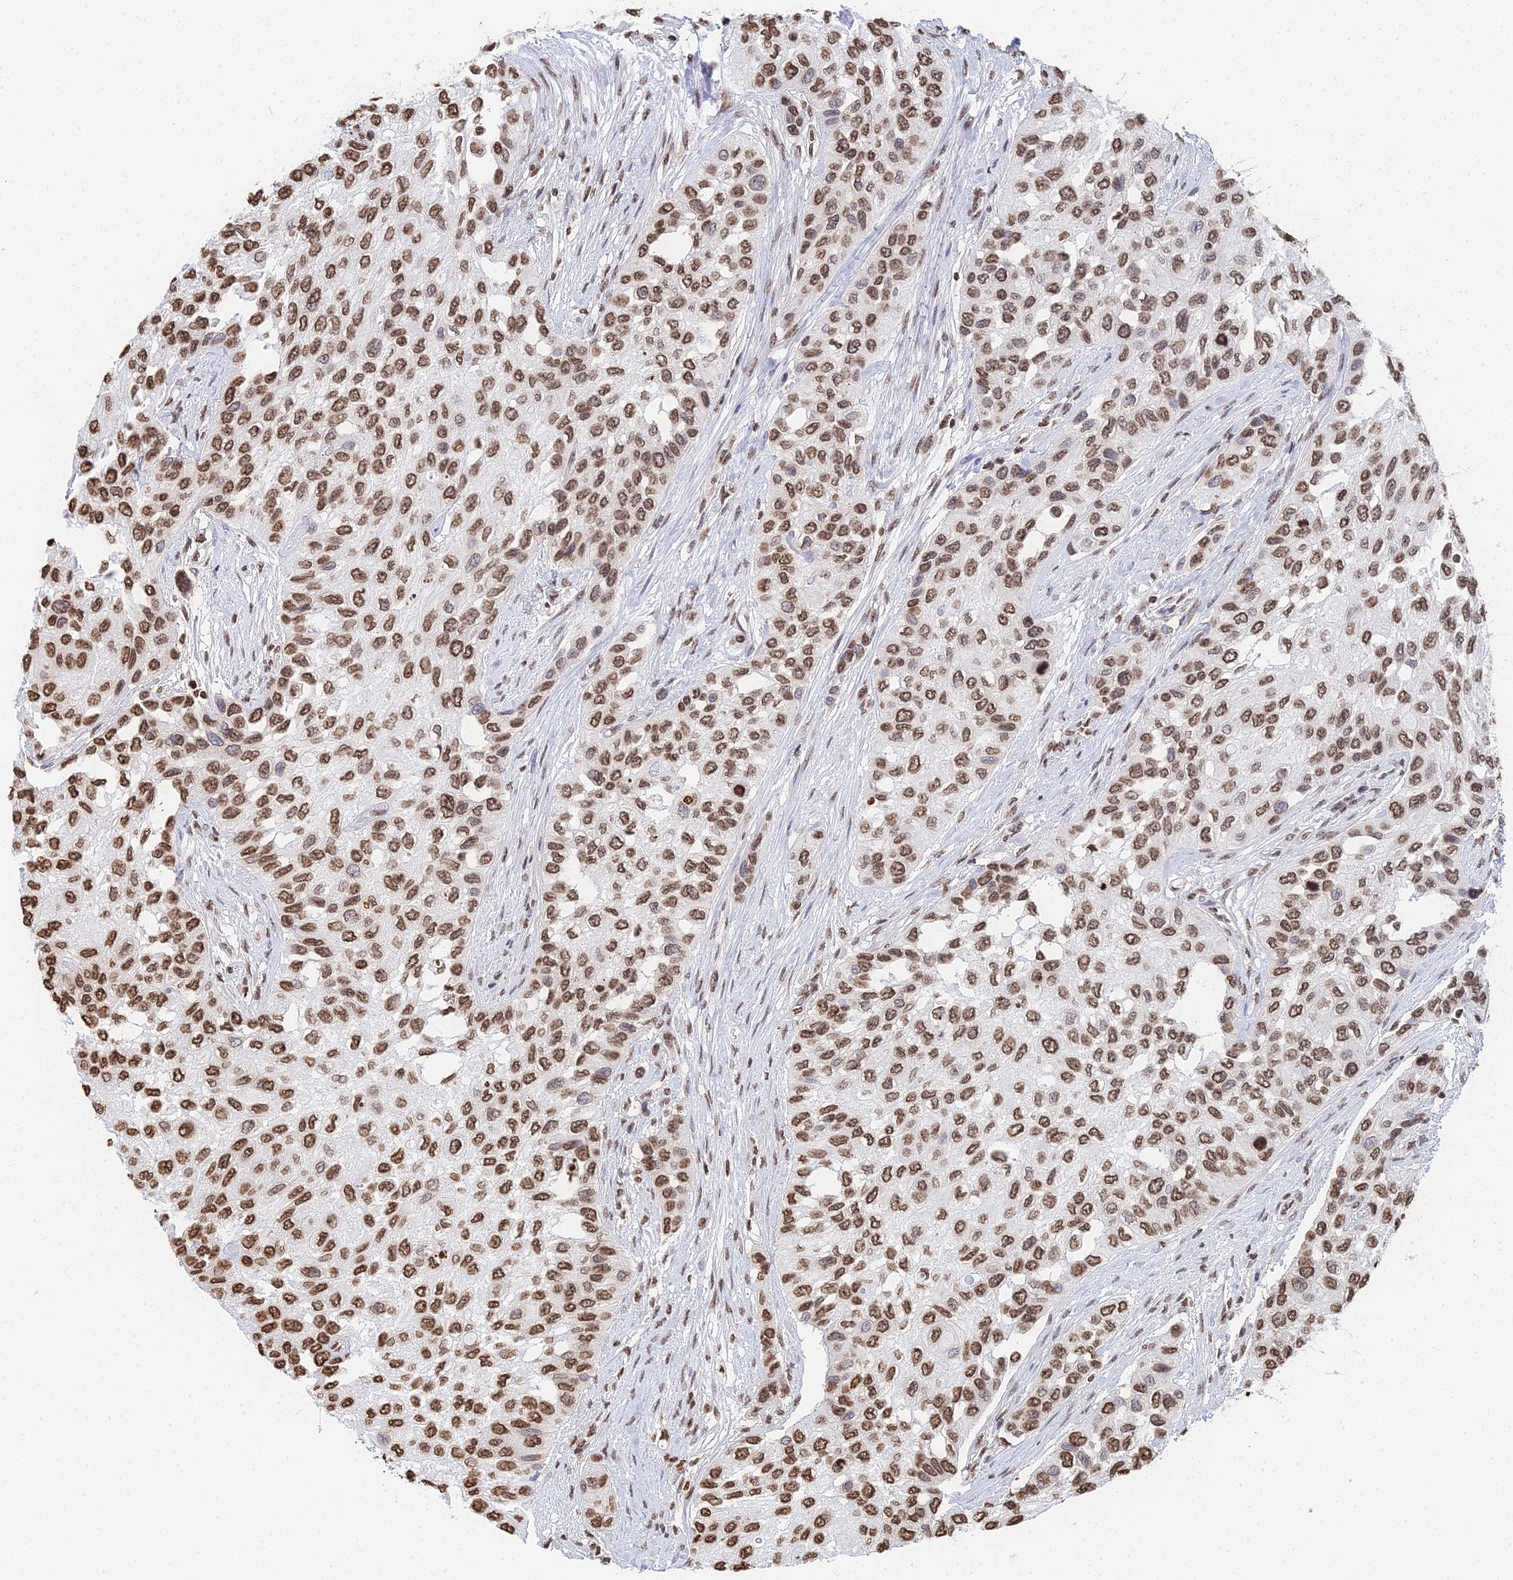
{"staining": {"intensity": "moderate", "quantity": ">75%", "location": "nuclear"}, "tissue": "urothelial cancer", "cell_type": "Tumor cells", "image_type": "cancer", "snomed": [{"axis": "morphology", "description": "Normal tissue, NOS"}, {"axis": "morphology", "description": "Urothelial carcinoma, High grade"}, {"axis": "topography", "description": "Vascular tissue"}, {"axis": "topography", "description": "Urinary bladder"}], "caption": "A brown stain shows moderate nuclear staining of a protein in high-grade urothelial carcinoma tumor cells.", "gene": "GBP3", "patient": {"sex": "female", "age": 56}}